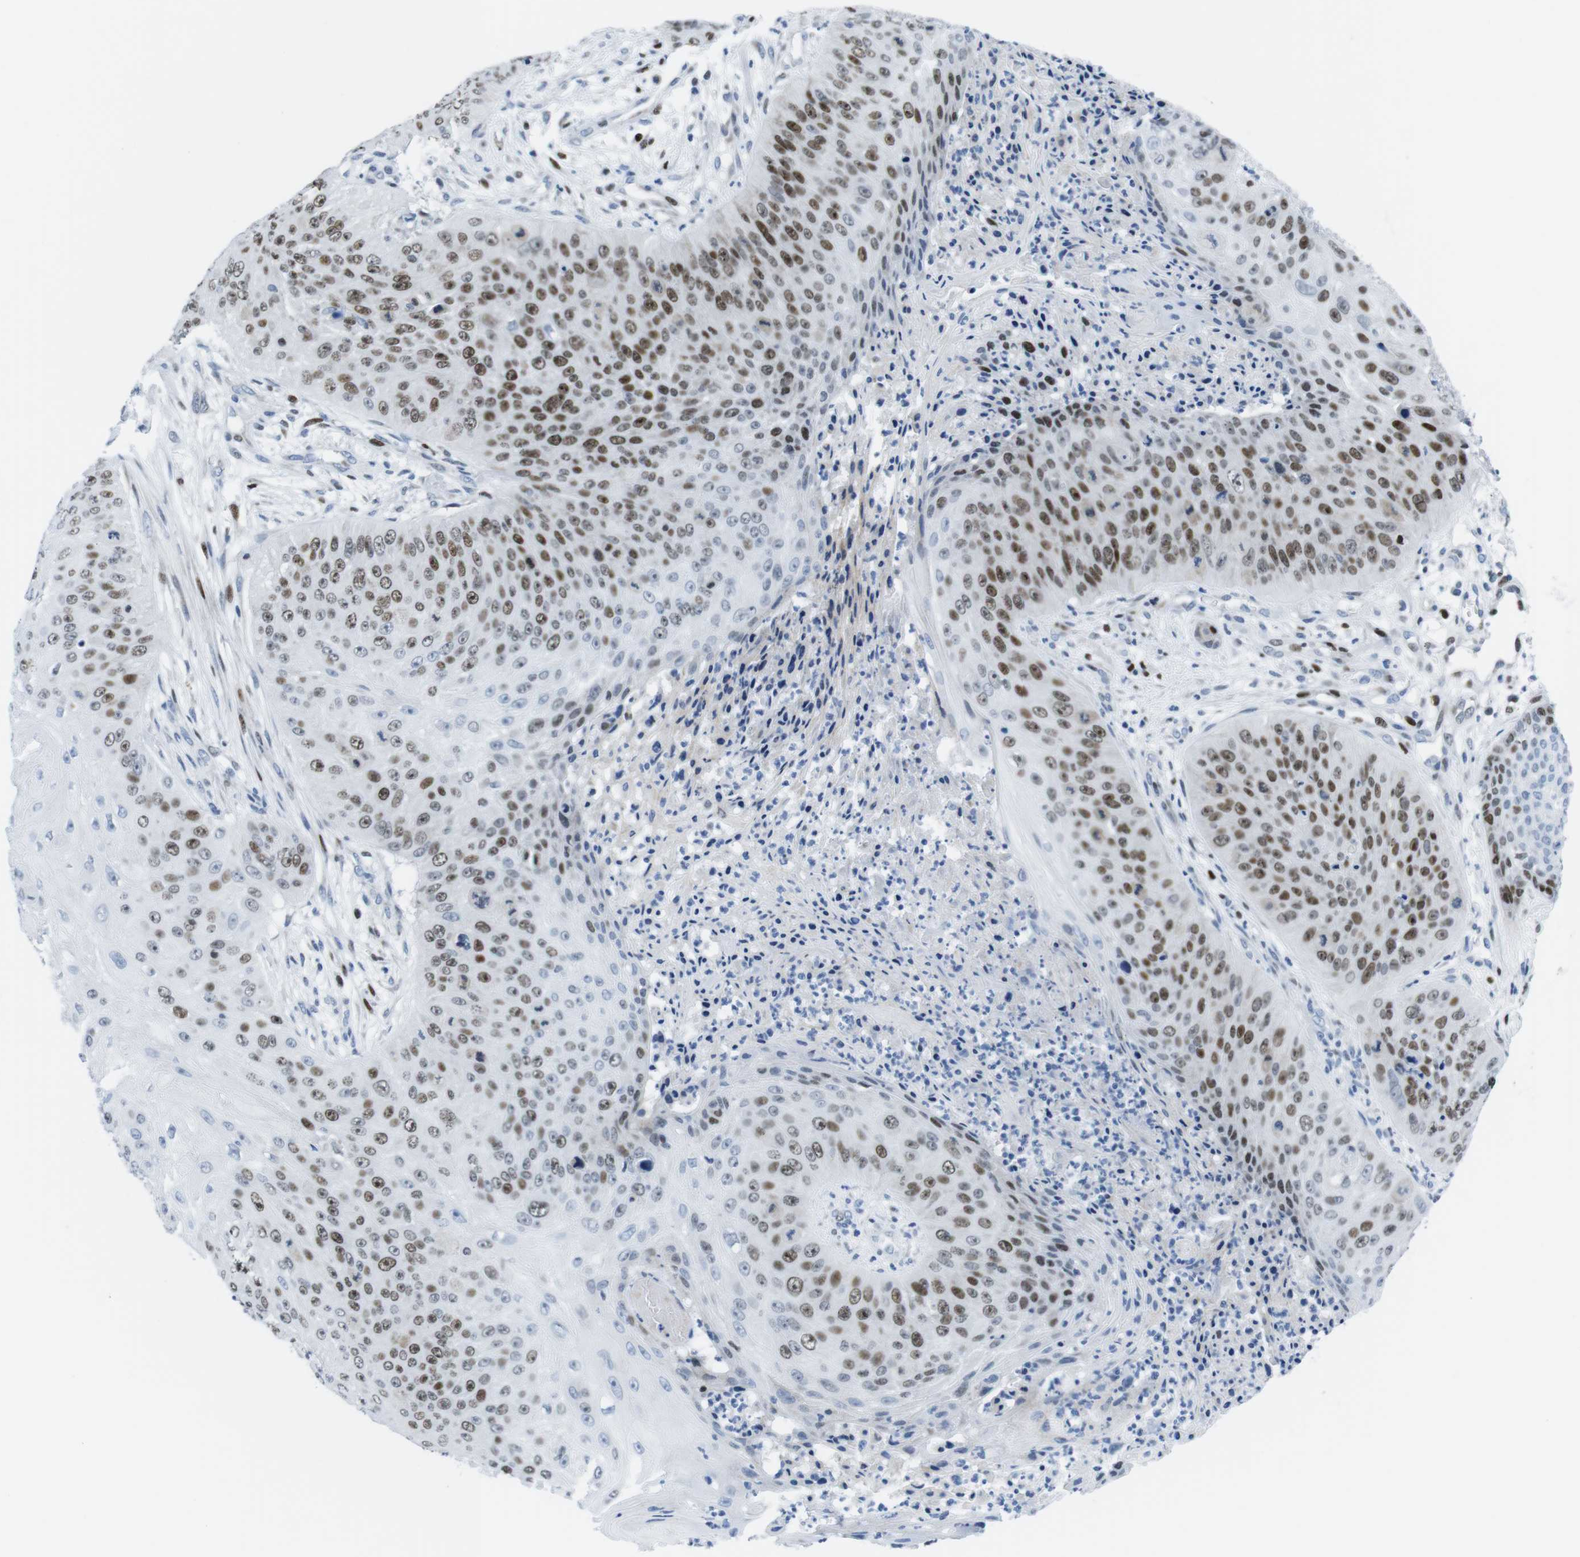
{"staining": {"intensity": "moderate", "quantity": ">75%", "location": "nuclear"}, "tissue": "skin cancer", "cell_type": "Tumor cells", "image_type": "cancer", "snomed": [{"axis": "morphology", "description": "Squamous cell carcinoma, NOS"}, {"axis": "topography", "description": "Skin"}], "caption": "Protein staining displays moderate nuclear expression in about >75% of tumor cells in skin cancer (squamous cell carcinoma). (Brightfield microscopy of DAB IHC at high magnification).", "gene": "CHAF1A", "patient": {"sex": "female", "age": 80}}